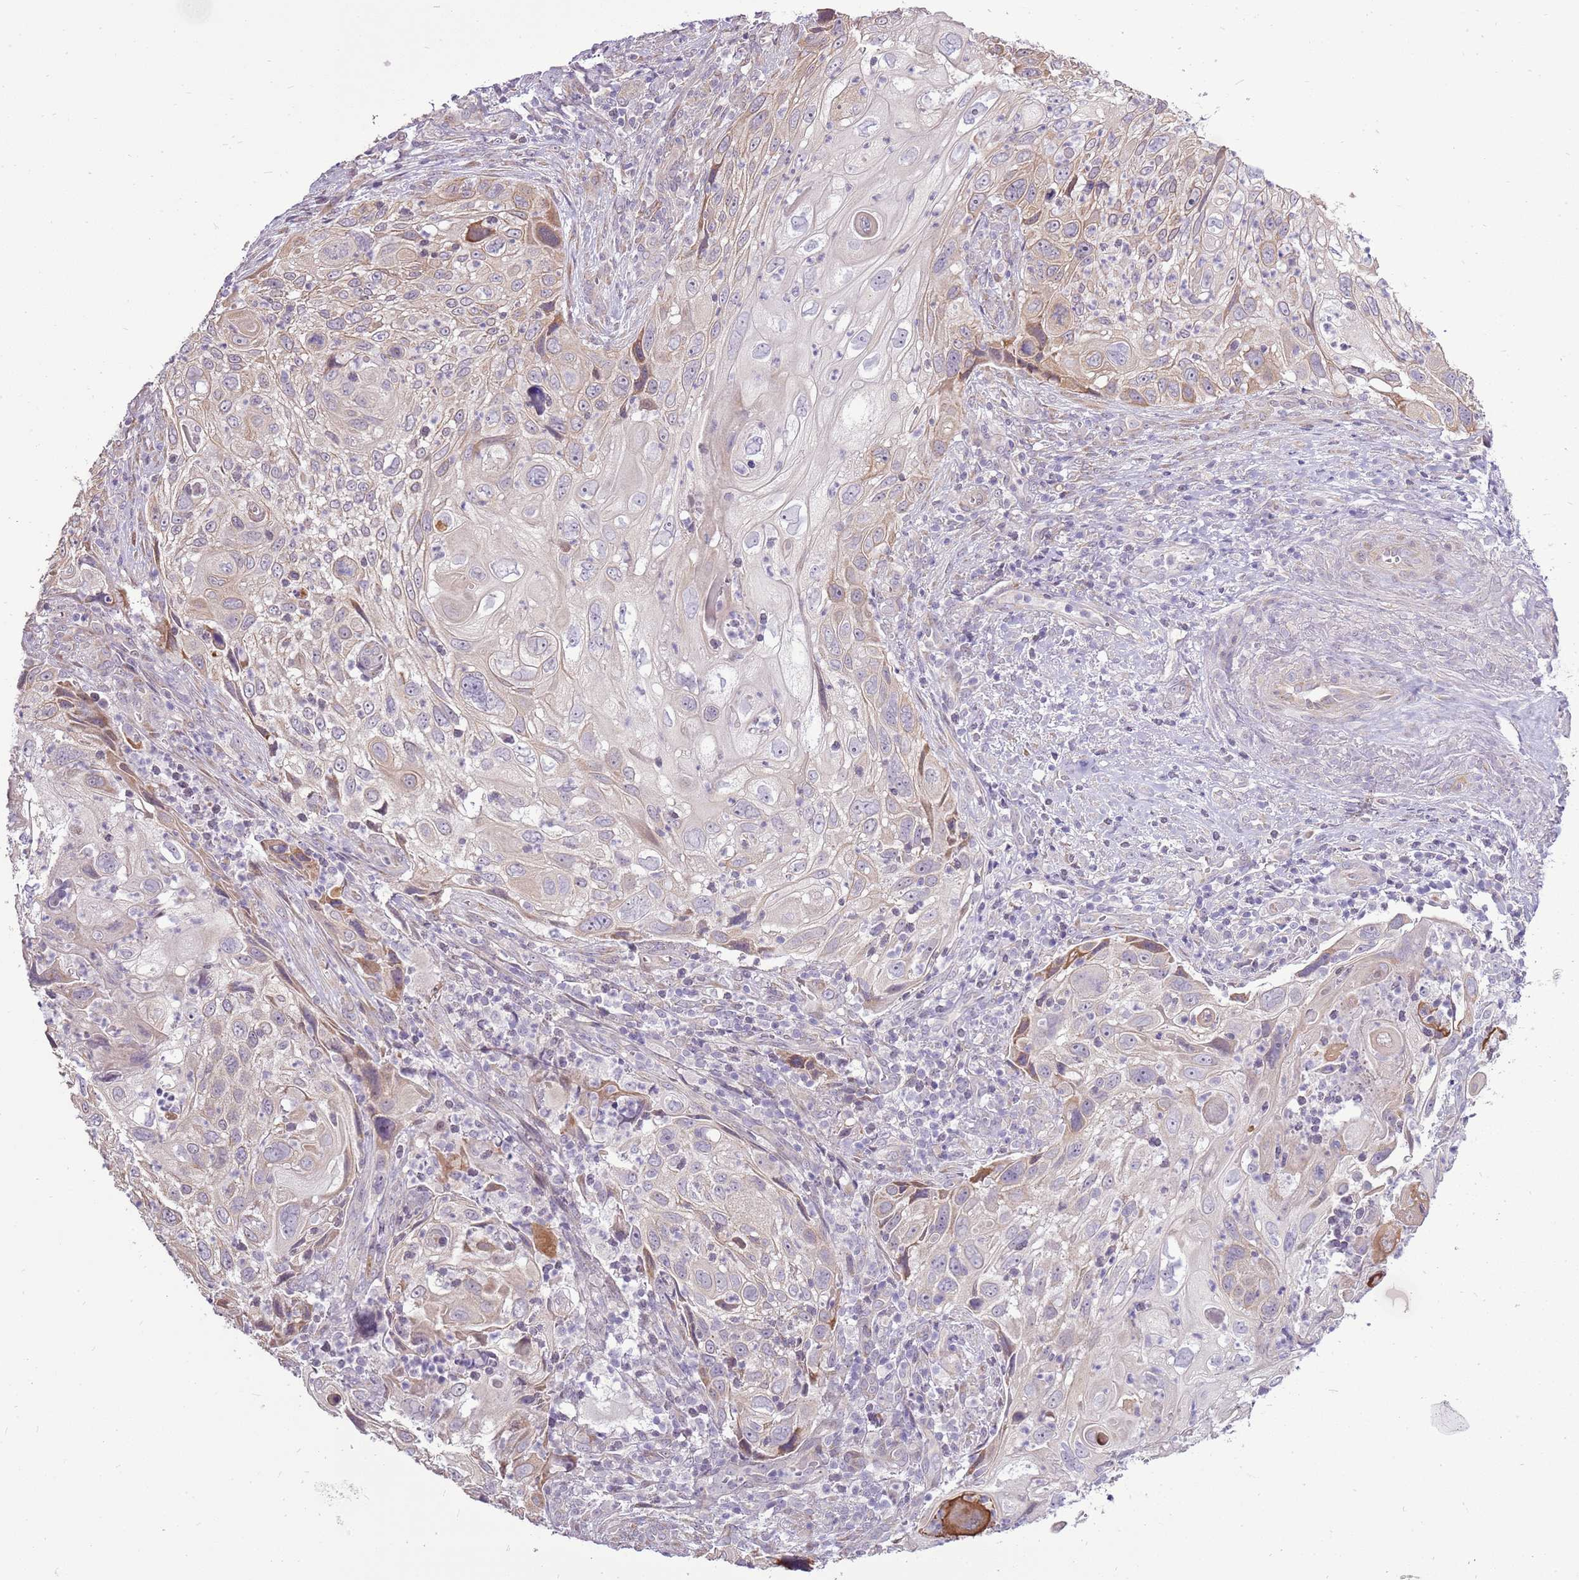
{"staining": {"intensity": "weak", "quantity": "25%-75%", "location": "cytoplasmic/membranous"}, "tissue": "cervical cancer", "cell_type": "Tumor cells", "image_type": "cancer", "snomed": [{"axis": "morphology", "description": "Squamous cell carcinoma, NOS"}, {"axis": "topography", "description": "Cervix"}], "caption": "The photomicrograph demonstrates a brown stain indicating the presence of a protein in the cytoplasmic/membranous of tumor cells in cervical squamous cell carcinoma.", "gene": "UGGT2", "patient": {"sex": "female", "age": 70}}